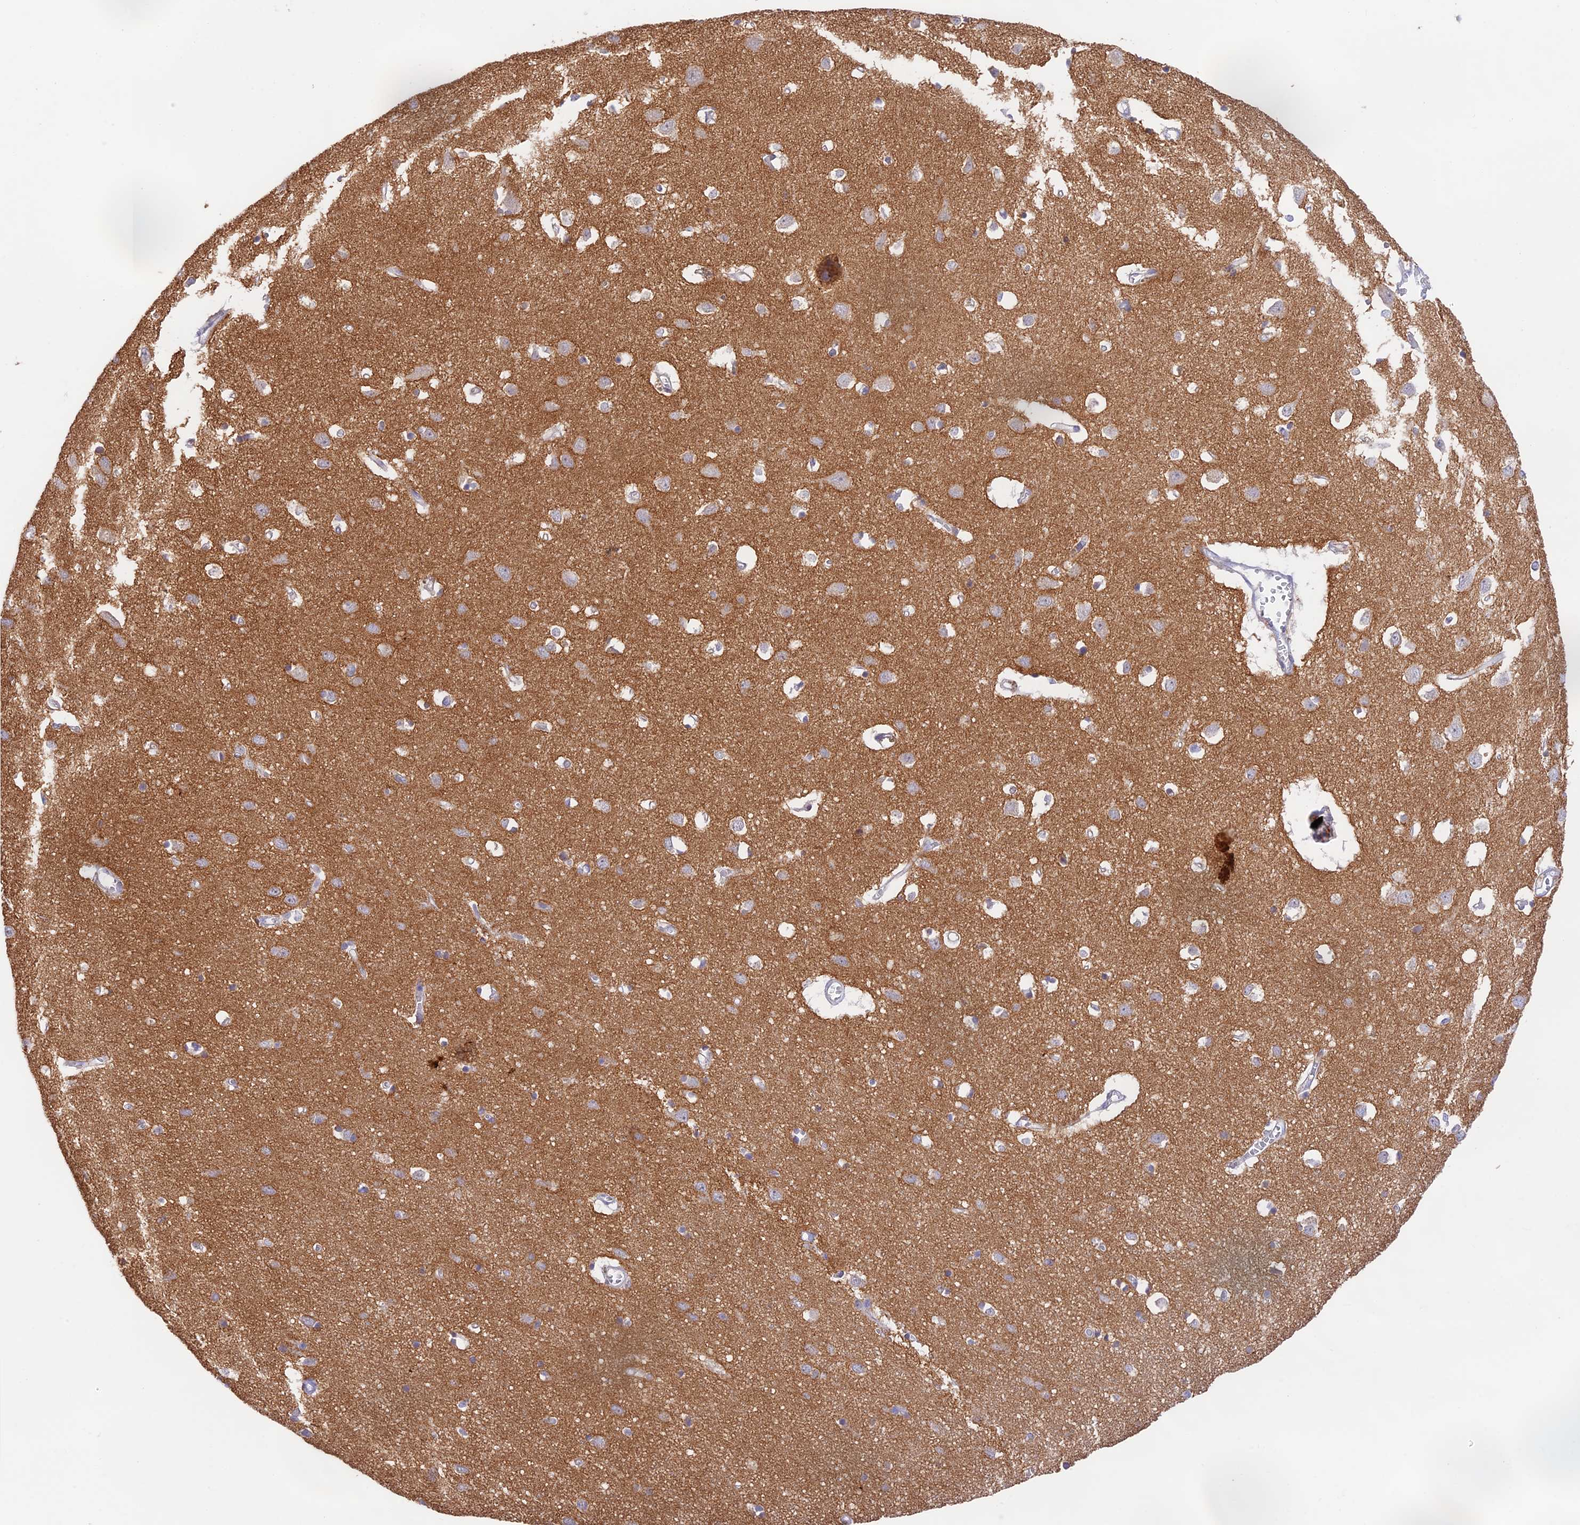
{"staining": {"intensity": "negative", "quantity": "none", "location": "none"}, "tissue": "cerebral cortex", "cell_type": "Endothelial cells", "image_type": "normal", "snomed": [{"axis": "morphology", "description": "Normal tissue, NOS"}, {"axis": "topography", "description": "Cerebral cortex"}], "caption": "Protein analysis of unremarkable cerebral cortex shows no significant positivity in endothelial cells. (Stains: DAB (3,3'-diaminobenzidine) immunohistochemistry (IHC) with hematoxylin counter stain, Microscopy: brightfield microscopy at high magnification).", "gene": "CAMSAP3", "patient": {"sex": "female", "age": 64}}